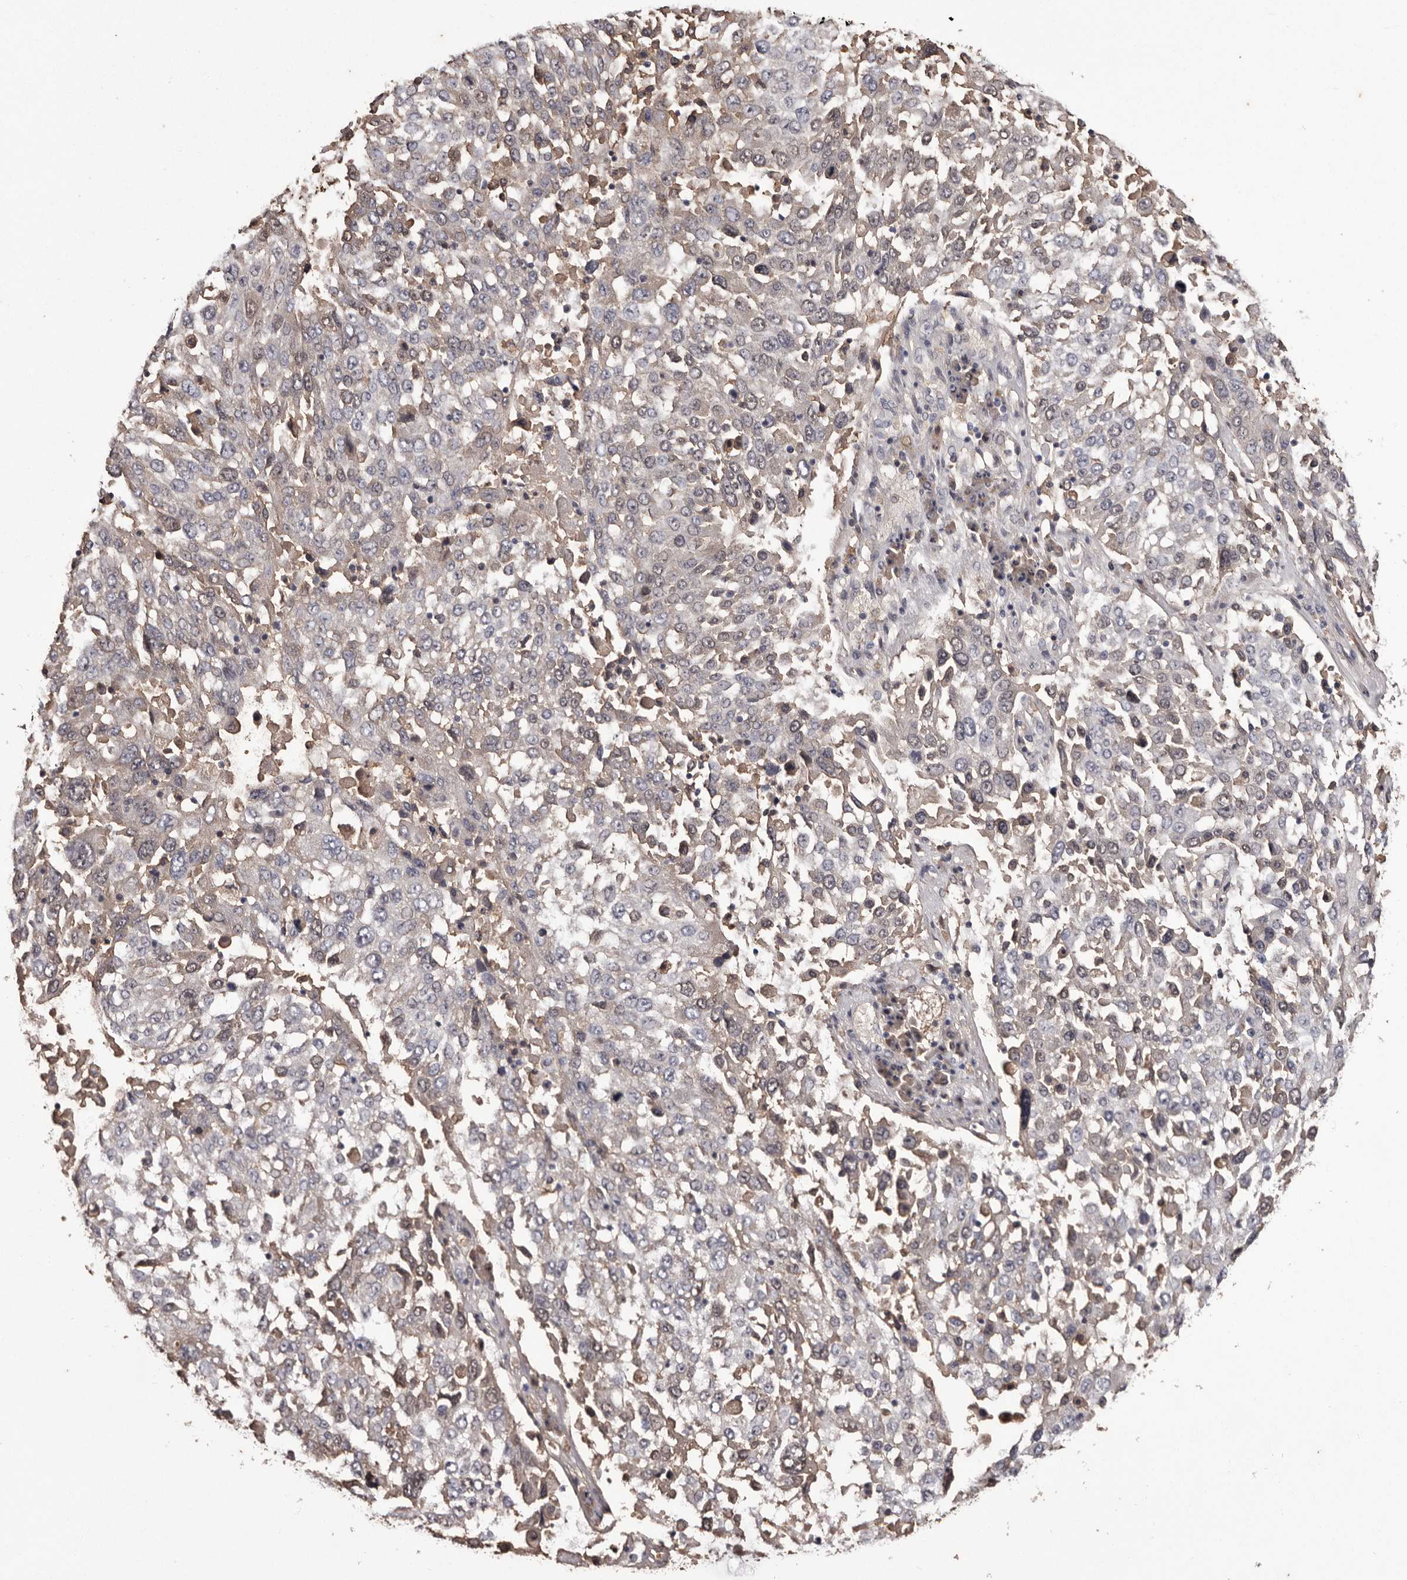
{"staining": {"intensity": "negative", "quantity": "none", "location": "none"}, "tissue": "lung cancer", "cell_type": "Tumor cells", "image_type": "cancer", "snomed": [{"axis": "morphology", "description": "Squamous cell carcinoma, NOS"}, {"axis": "topography", "description": "Lung"}], "caption": "Immunohistochemistry (IHC) of squamous cell carcinoma (lung) displays no staining in tumor cells.", "gene": "CYP1B1", "patient": {"sex": "male", "age": 65}}